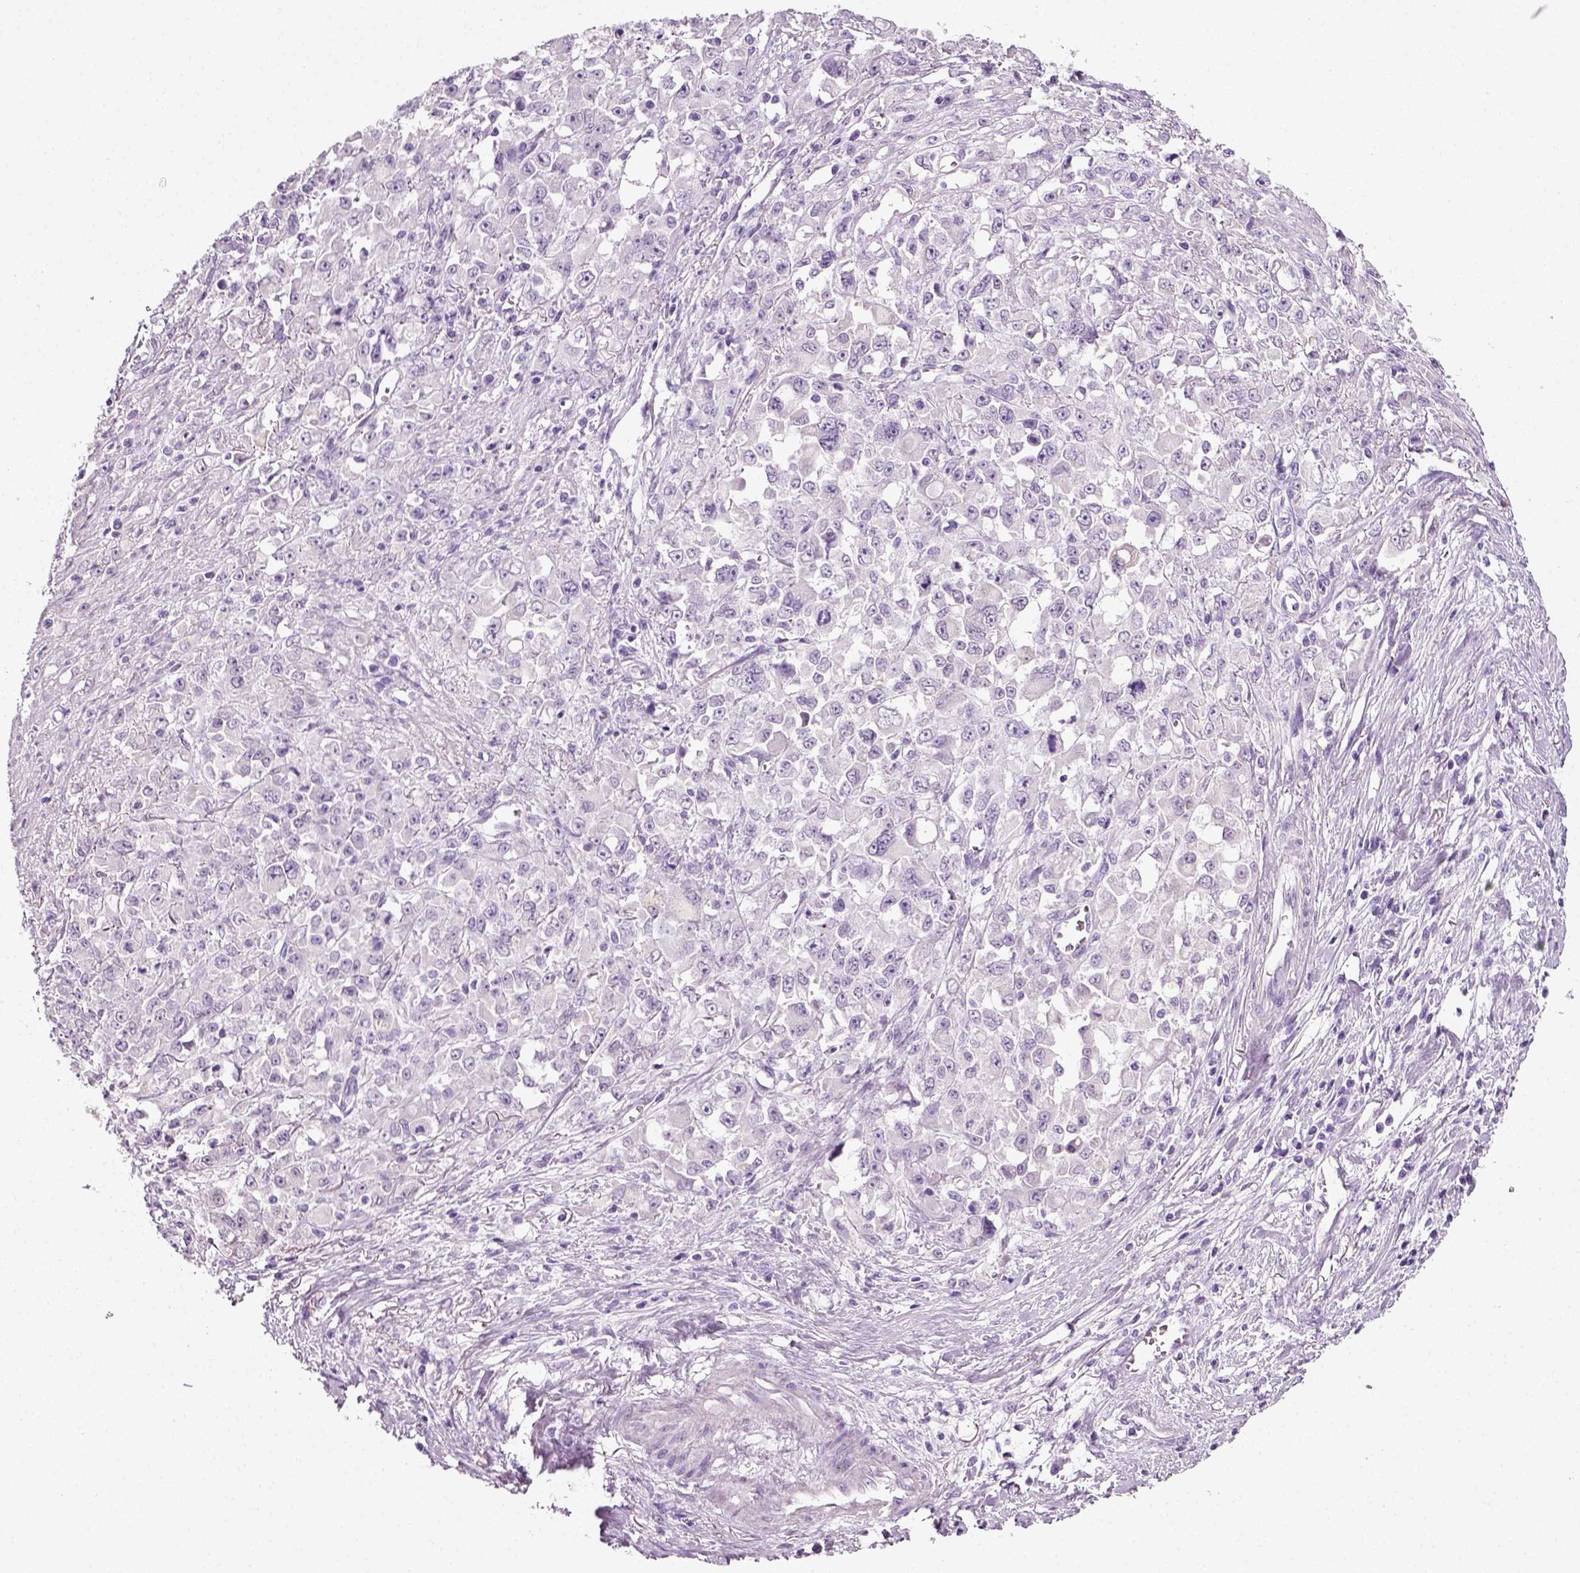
{"staining": {"intensity": "negative", "quantity": "none", "location": "none"}, "tissue": "stomach cancer", "cell_type": "Tumor cells", "image_type": "cancer", "snomed": [{"axis": "morphology", "description": "Adenocarcinoma, NOS"}, {"axis": "topography", "description": "Stomach"}], "caption": "DAB (3,3'-diaminobenzidine) immunohistochemical staining of human stomach cancer demonstrates no significant staining in tumor cells.", "gene": "SPATA31E1", "patient": {"sex": "female", "age": 76}}